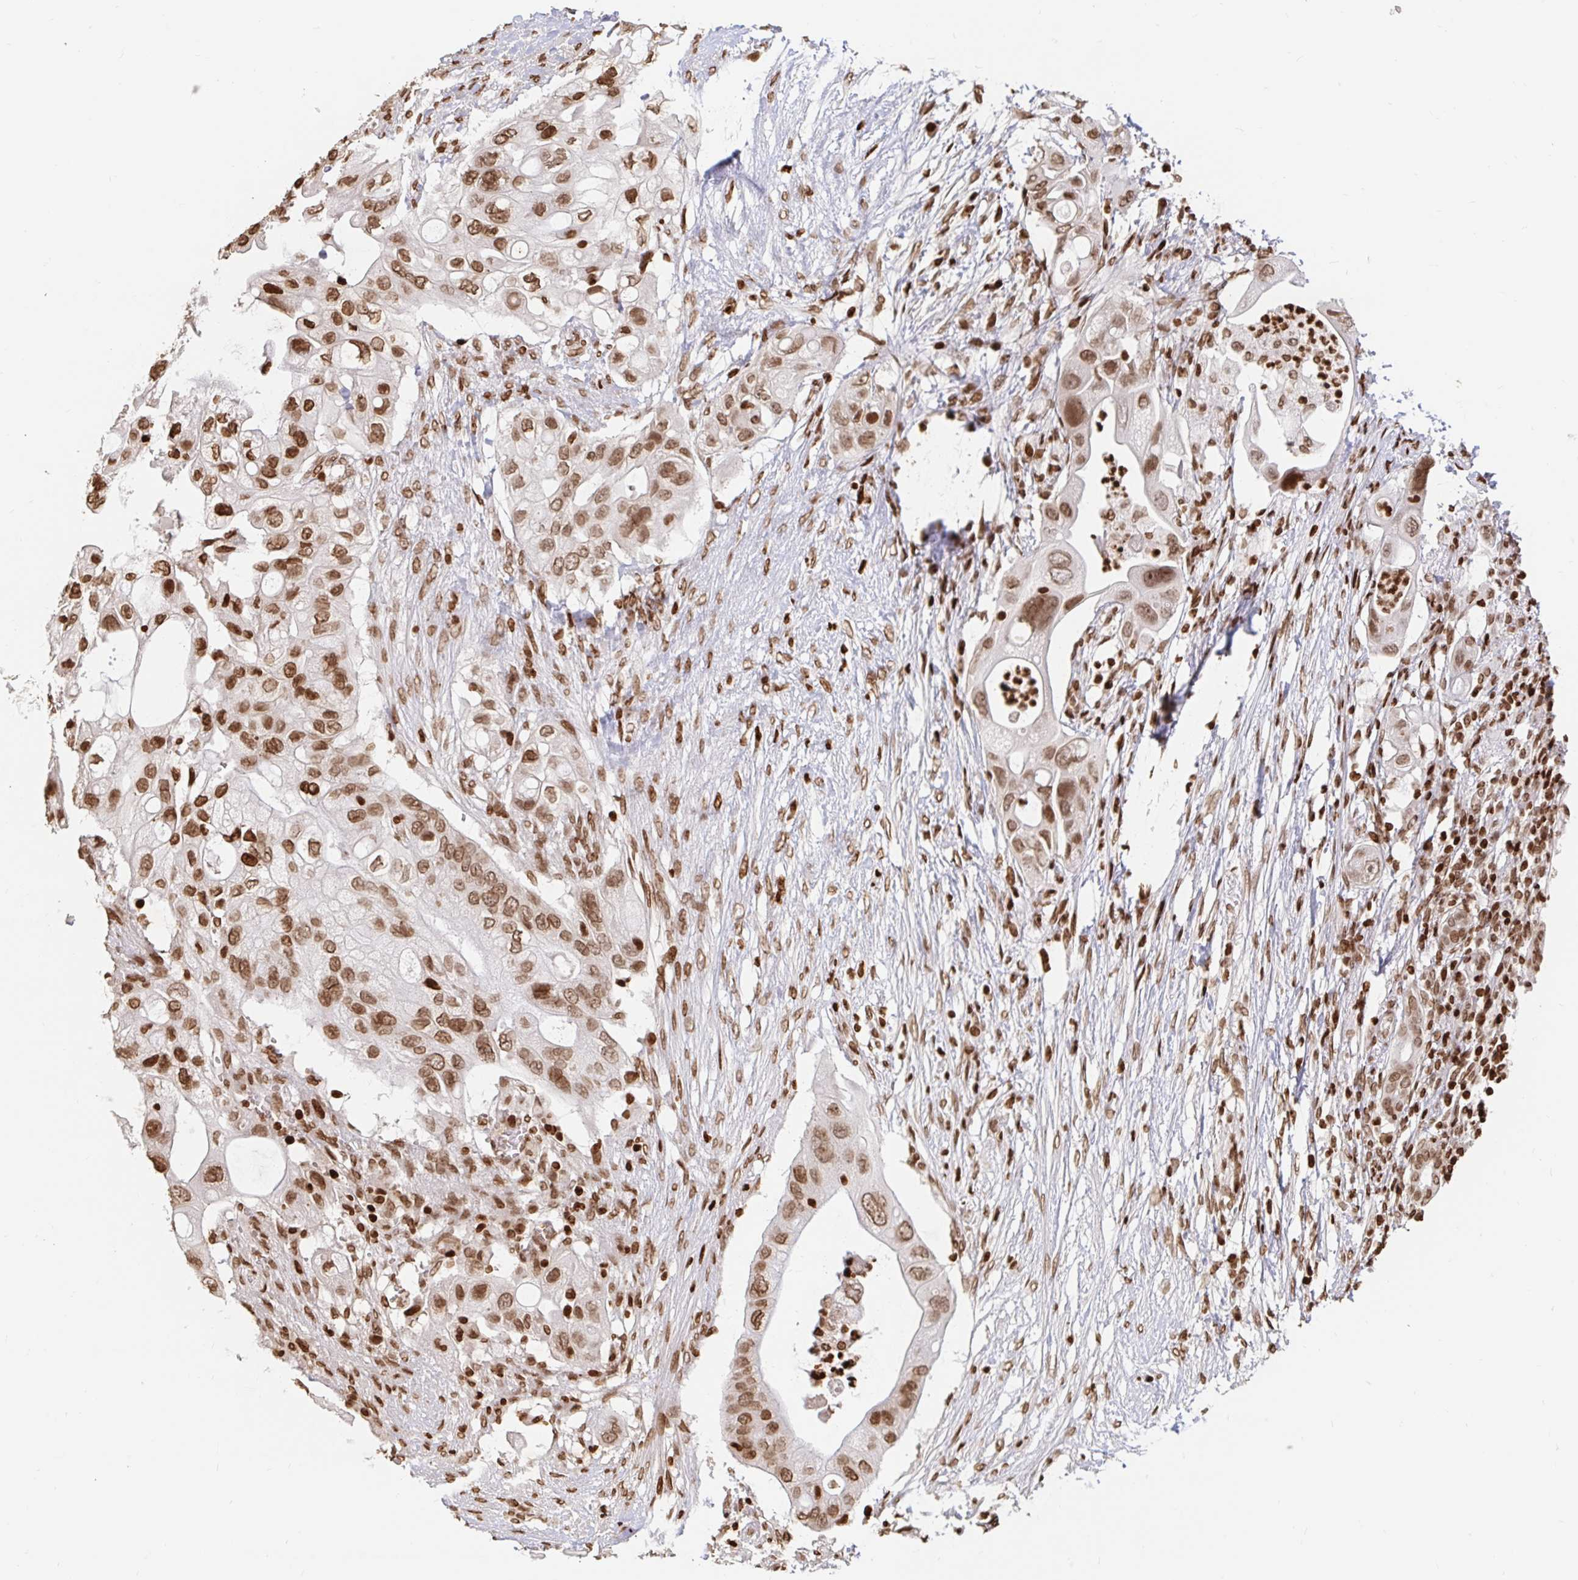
{"staining": {"intensity": "moderate", "quantity": ">75%", "location": "nuclear"}, "tissue": "pancreatic cancer", "cell_type": "Tumor cells", "image_type": "cancer", "snomed": [{"axis": "morphology", "description": "Adenocarcinoma, NOS"}, {"axis": "topography", "description": "Pancreas"}], "caption": "High-magnification brightfield microscopy of pancreatic adenocarcinoma stained with DAB (3,3'-diaminobenzidine) (brown) and counterstained with hematoxylin (blue). tumor cells exhibit moderate nuclear staining is seen in about>75% of cells. The staining was performed using DAB (3,3'-diaminobenzidine), with brown indicating positive protein expression. Nuclei are stained blue with hematoxylin.", "gene": "H2BC5", "patient": {"sex": "female", "age": 72}}